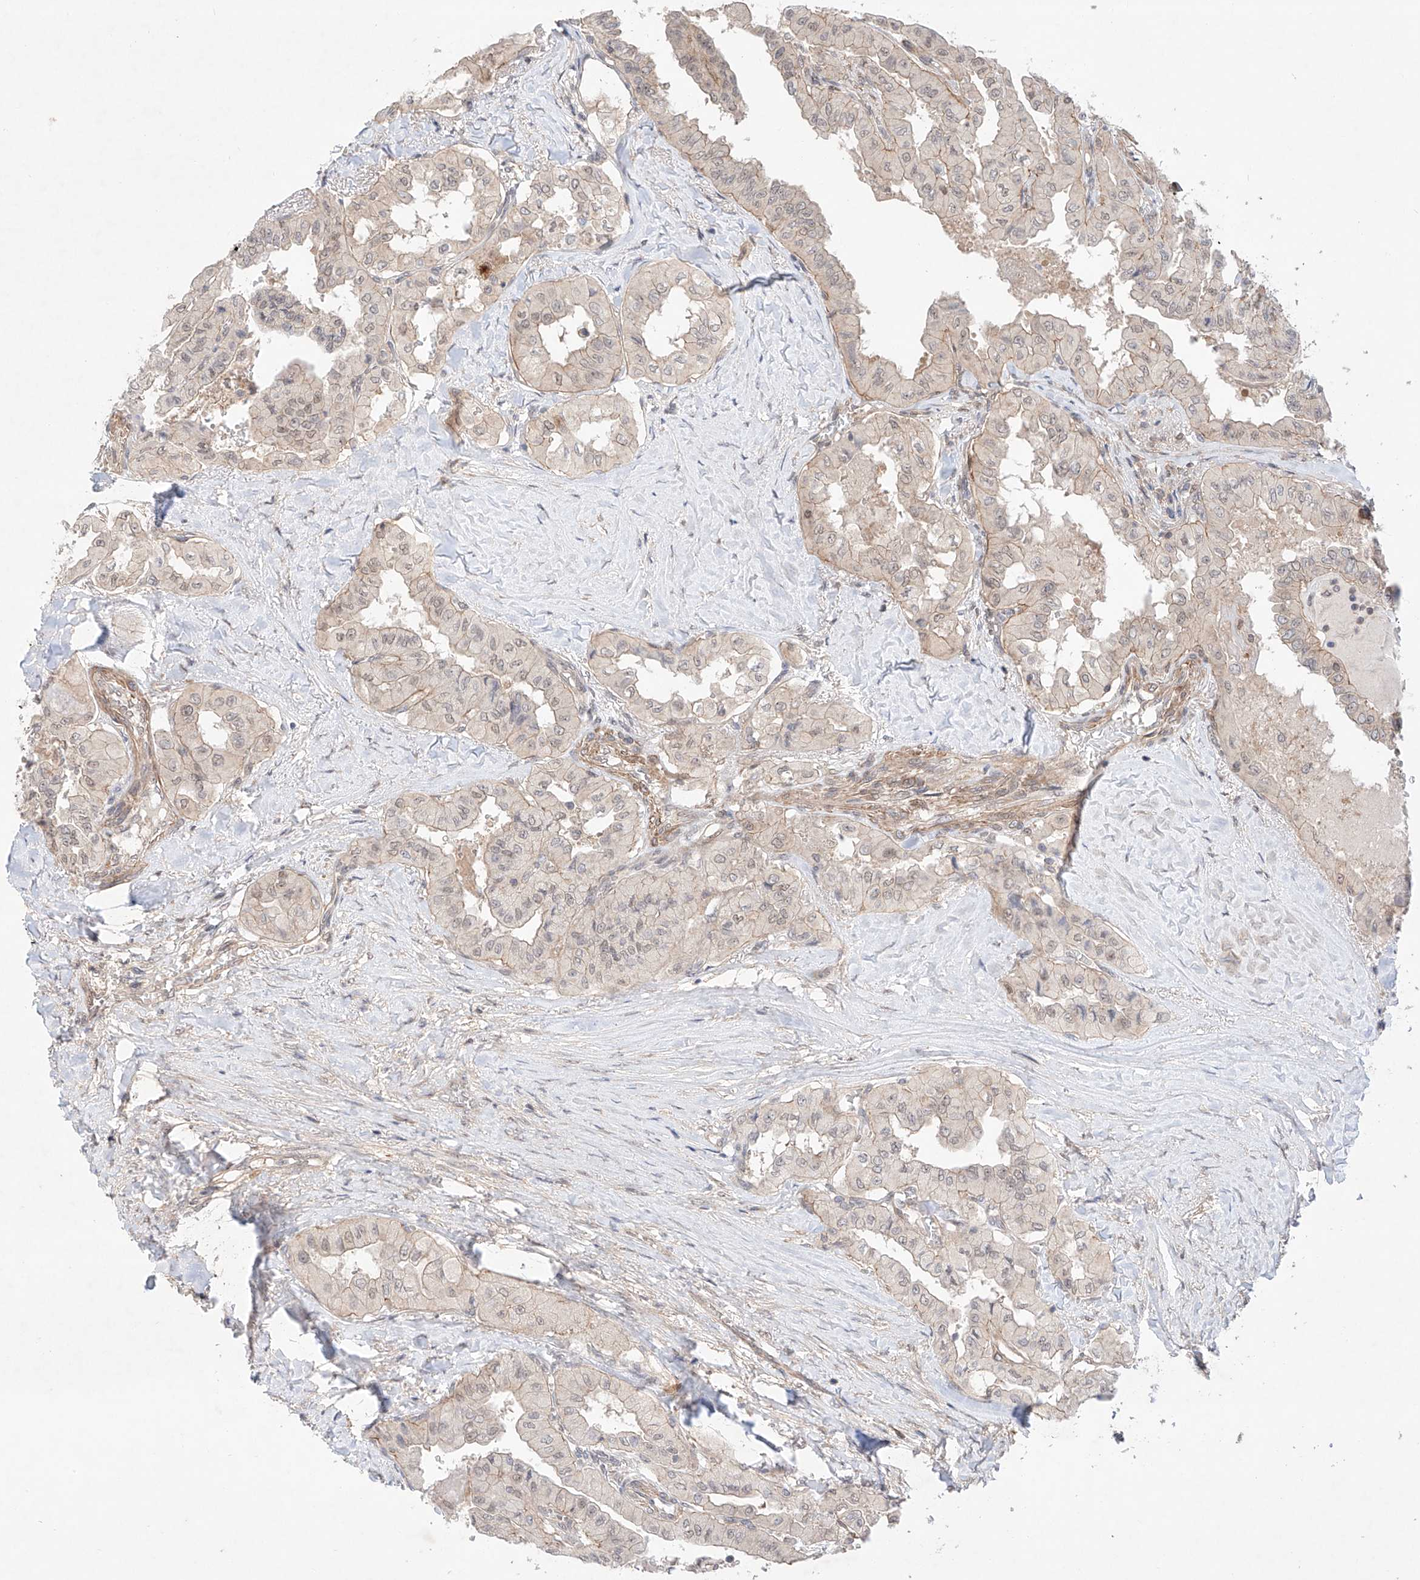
{"staining": {"intensity": "negative", "quantity": "none", "location": "none"}, "tissue": "thyroid cancer", "cell_type": "Tumor cells", "image_type": "cancer", "snomed": [{"axis": "morphology", "description": "Papillary adenocarcinoma, NOS"}, {"axis": "topography", "description": "Thyroid gland"}], "caption": "There is no significant expression in tumor cells of thyroid papillary adenocarcinoma.", "gene": "TSR2", "patient": {"sex": "female", "age": 59}}